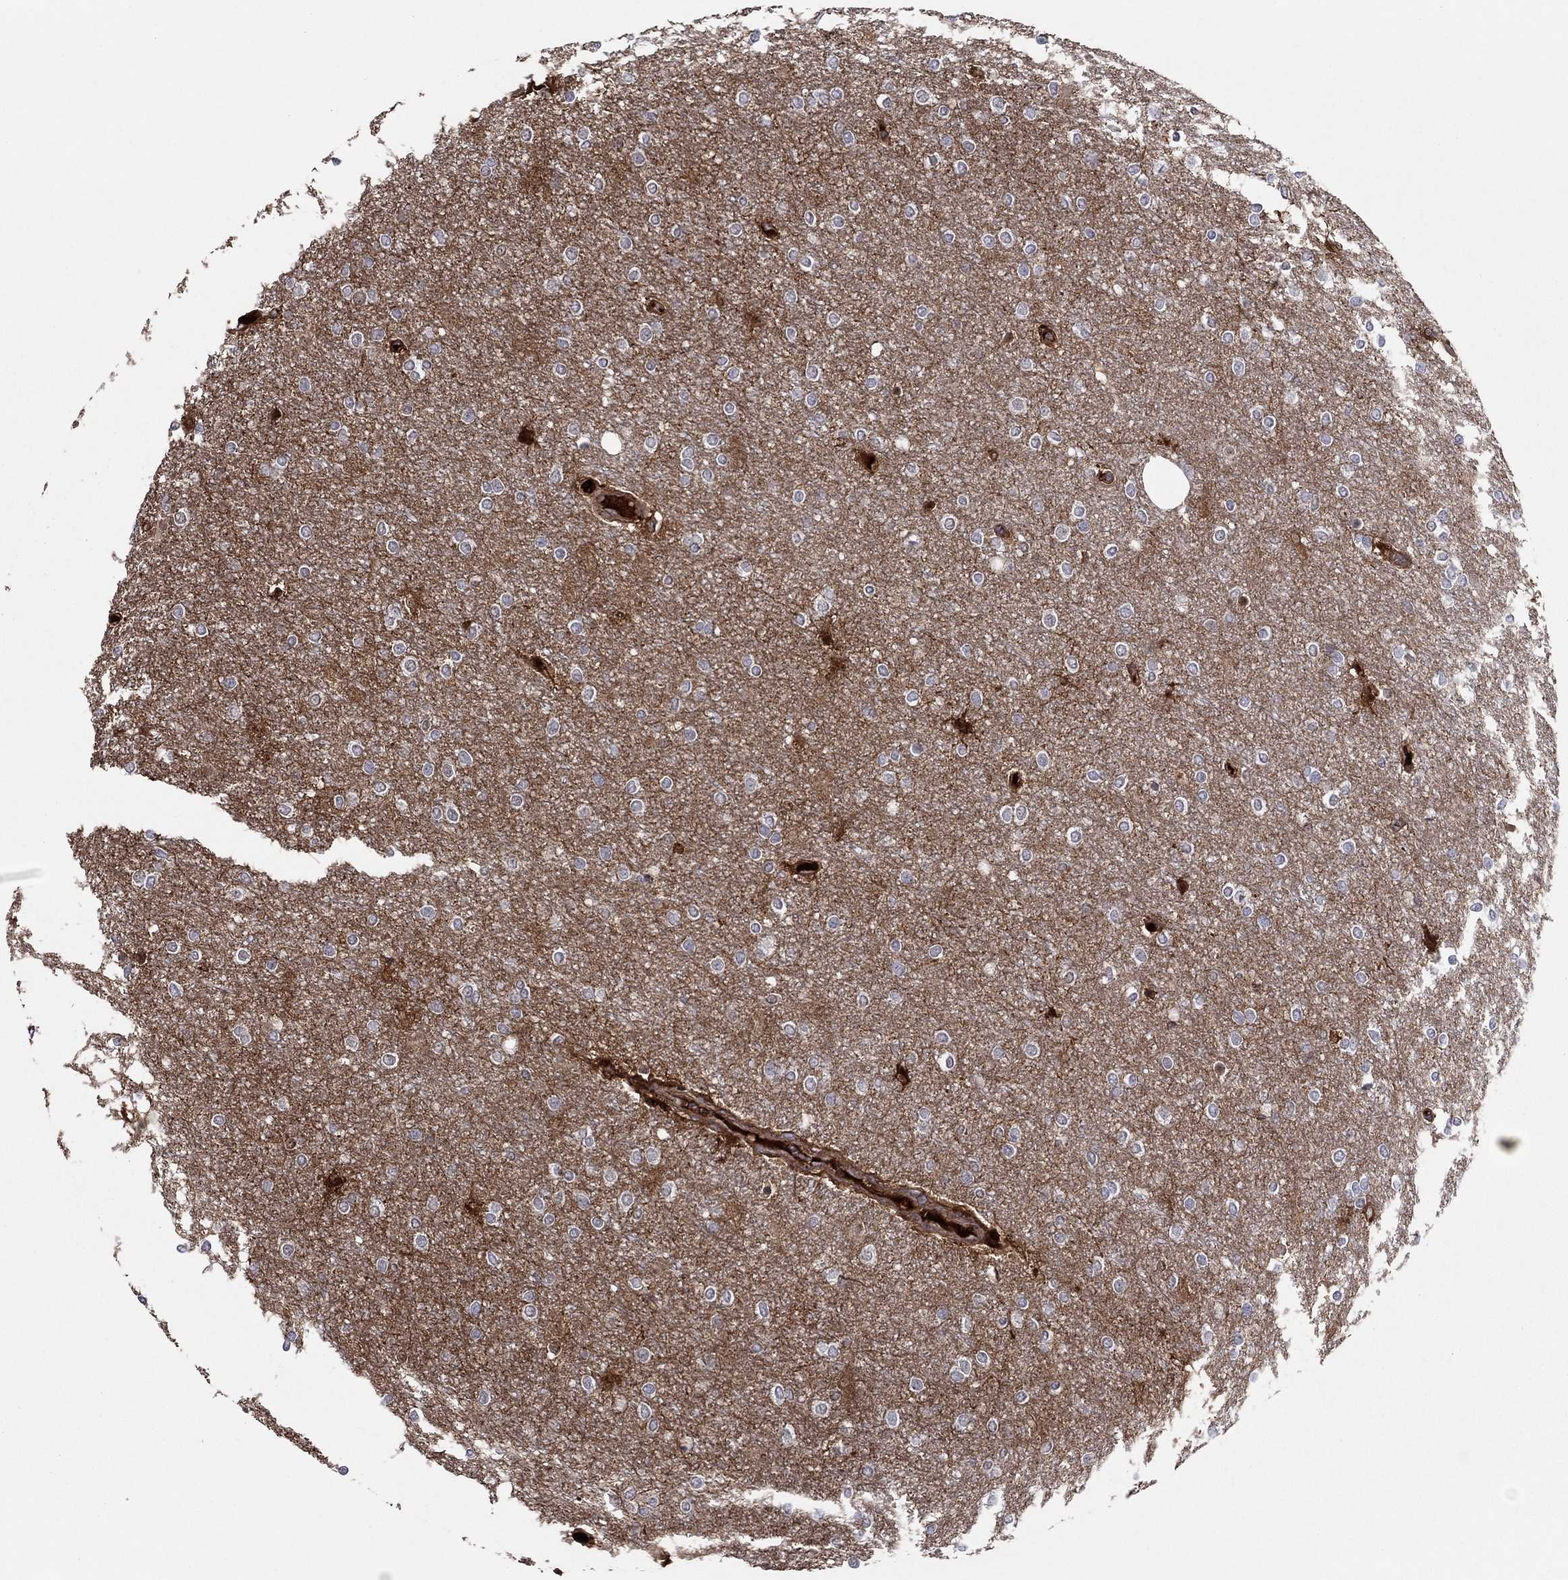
{"staining": {"intensity": "negative", "quantity": "none", "location": "none"}, "tissue": "glioma", "cell_type": "Tumor cells", "image_type": "cancer", "snomed": [{"axis": "morphology", "description": "Glioma, malignant, High grade"}, {"axis": "topography", "description": "Brain"}], "caption": "The micrograph reveals no significant staining in tumor cells of malignant high-grade glioma.", "gene": "HPX", "patient": {"sex": "female", "age": 61}}